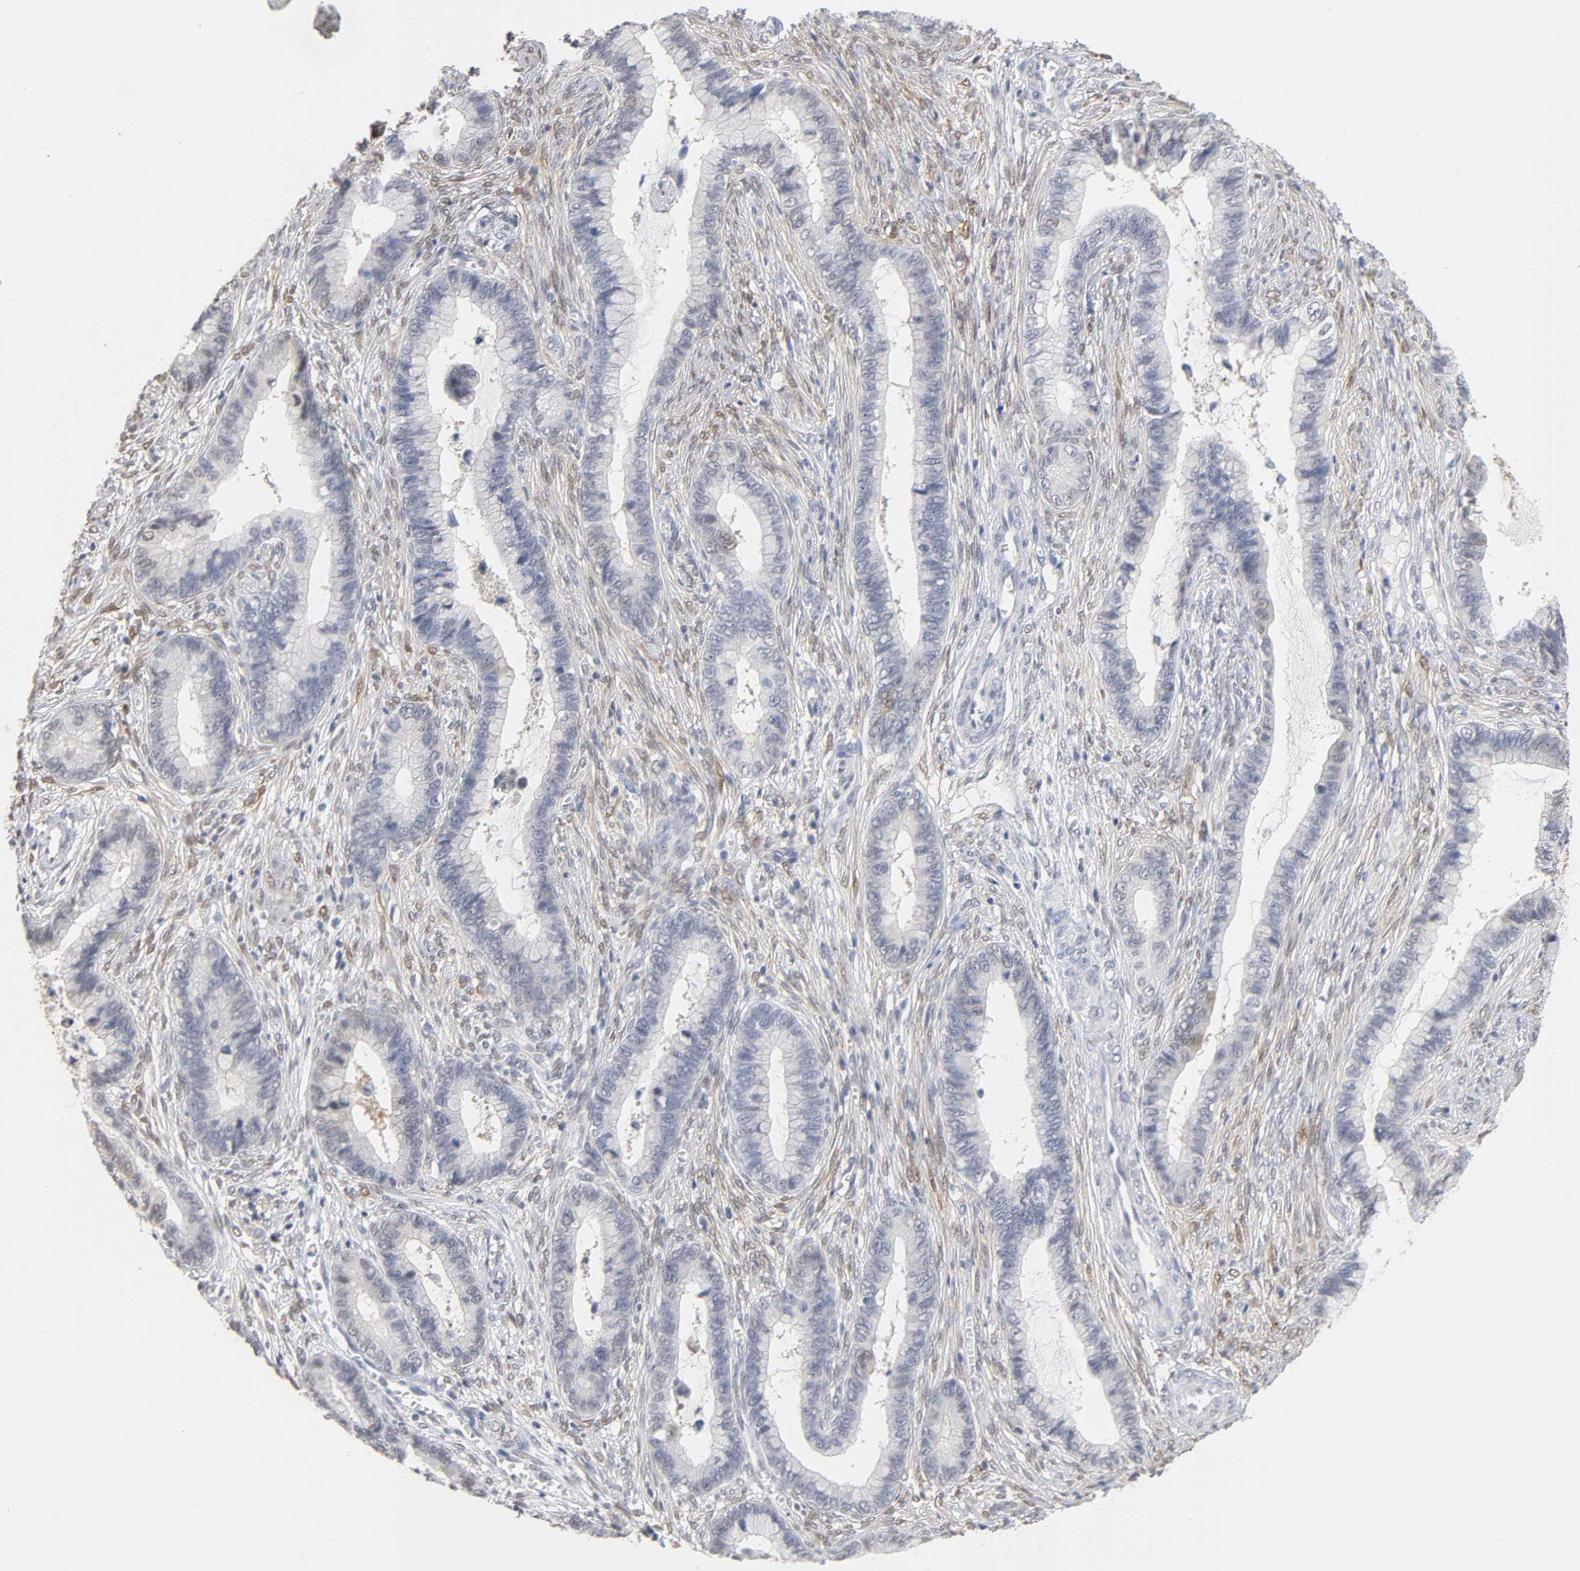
{"staining": {"intensity": "weak", "quantity": "<25%", "location": "cytoplasmic/membranous,nuclear"}, "tissue": "cervical cancer", "cell_type": "Tumor cells", "image_type": "cancer", "snomed": [{"axis": "morphology", "description": "Adenocarcinoma, NOS"}, {"axis": "topography", "description": "Cervix"}], "caption": "A high-resolution histopathology image shows IHC staining of cervical adenocarcinoma, which exhibits no significant staining in tumor cells. (DAB (3,3'-diaminobenzidine) immunohistochemistry (IHC) with hematoxylin counter stain).", "gene": "CRABP2", "patient": {"sex": "female", "age": 44}}